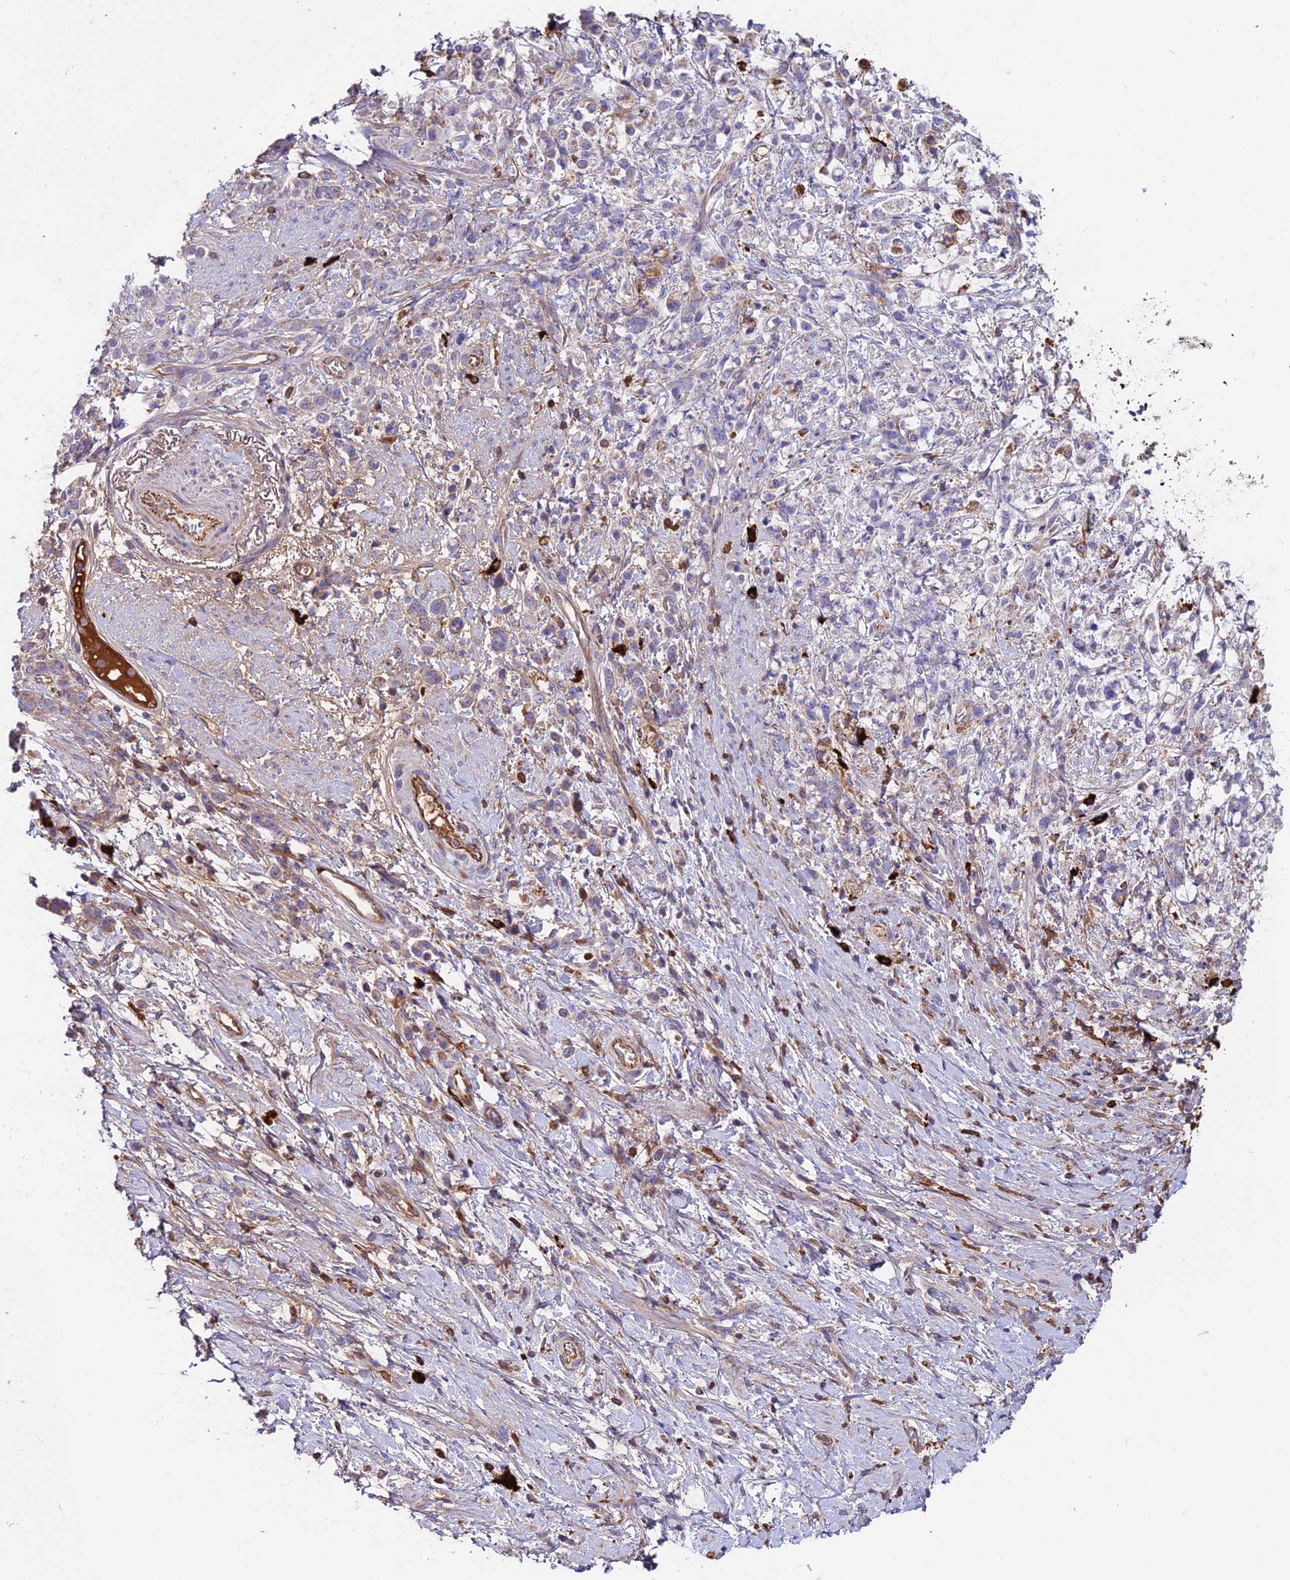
{"staining": {"intensity": "negative", "quantity": "none", "location": "none"}, "tissue": "stomach cancer", "cell_type": "Tumor cells", "image_type": "cancer", "snomed": [{"axis": "morphology", "description": "Adenocarcinoma, NOS"}, {"axis": "topography", "description": "Stomach"}], "caption": "Immunohistochemistry (IHC) of adenocarcinoma (stomach) demonstrates no expression in tumor cells.", "gene": "BEX4", "patient": {"sex": "female", "age": 60}}